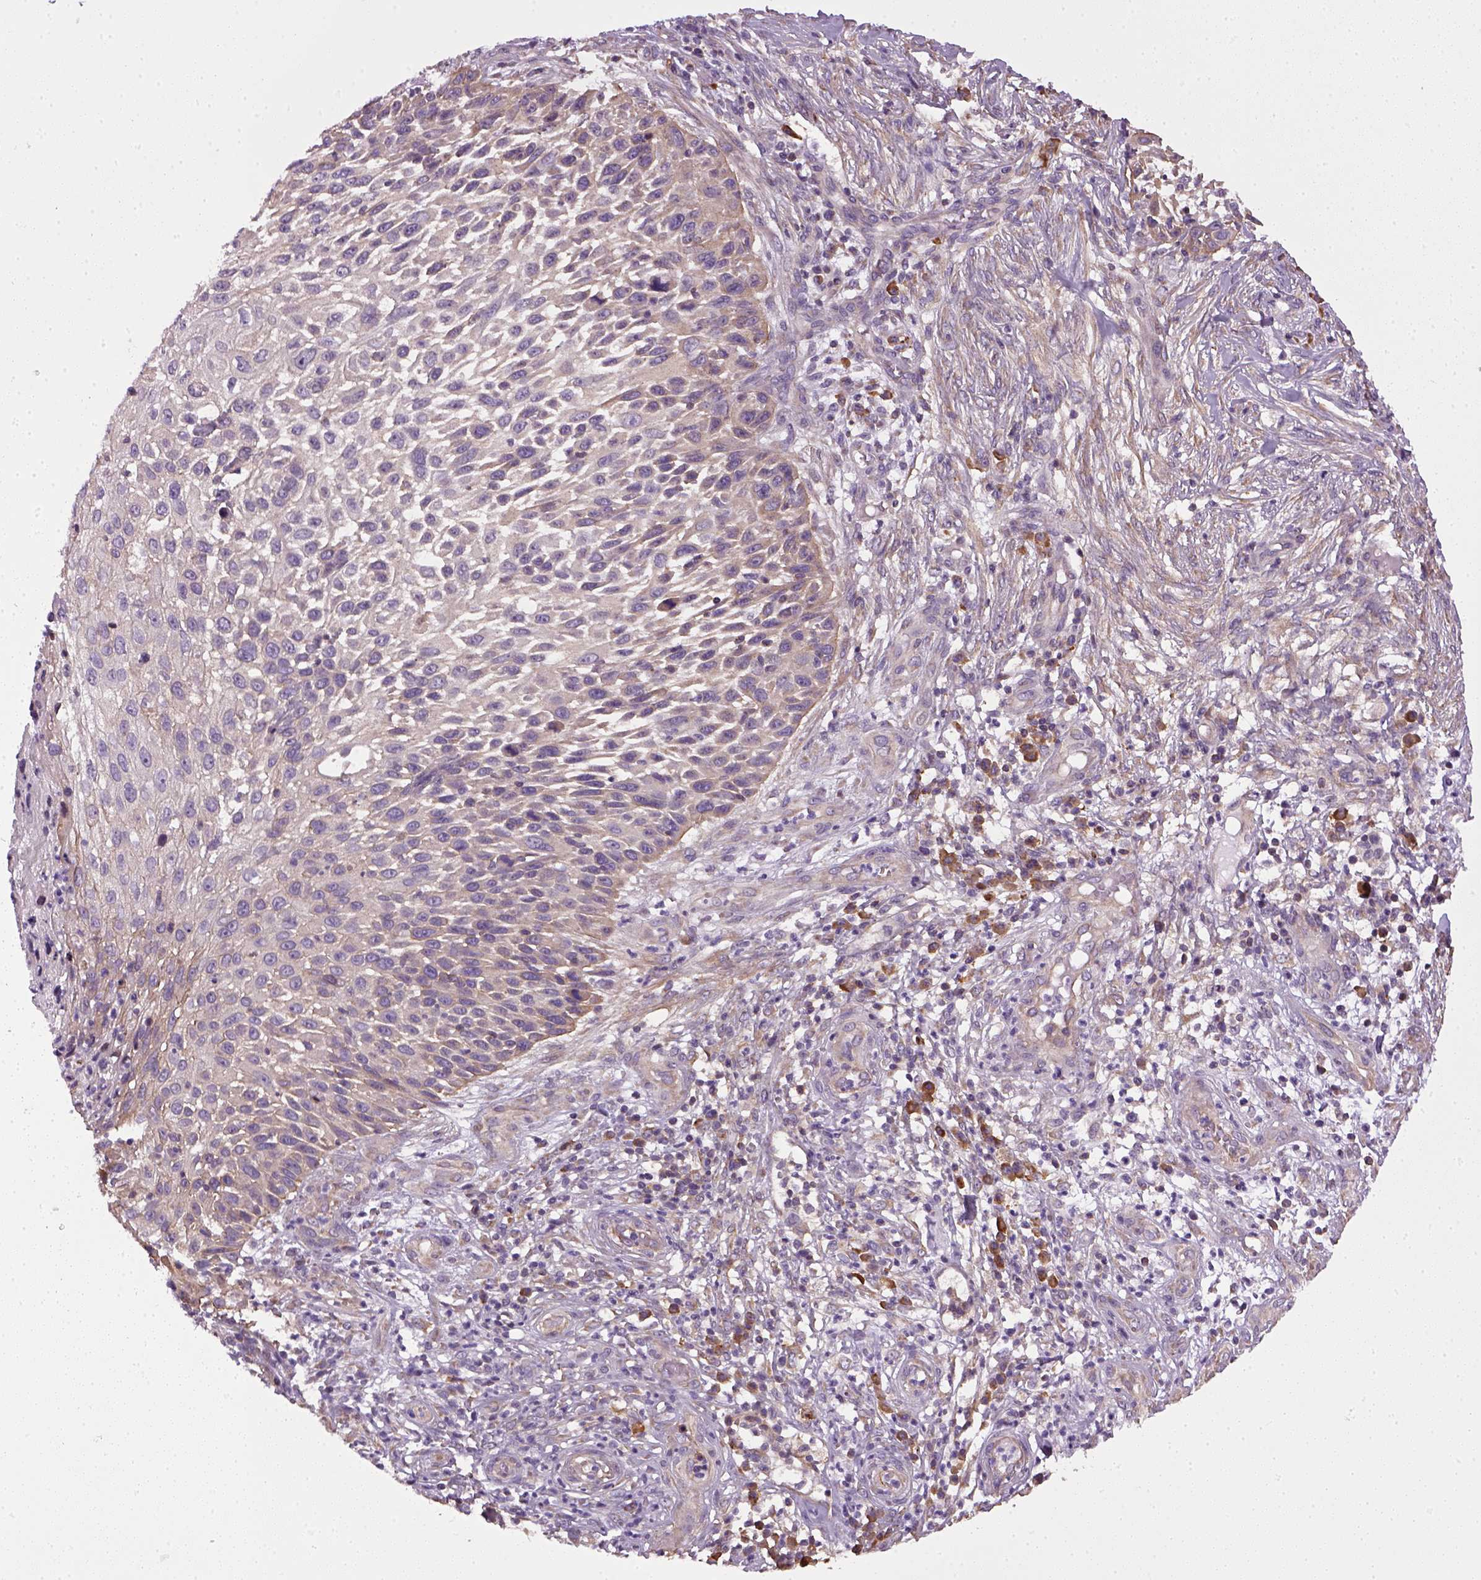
{"staining": {"intensity": "negative", "quantity": "none", "location": "none"}, "tissue": "skin cancer", "cell_type": "Tumor cells", "image_type": "cancer", "snomed": [{"axis": "morphology", "description": "Squamous cell carcinoma, NOS"}, {"axis": "topography", "description": "Skin"}], "caption": "This histopathology image is of skin cancer stained with IHC to label a protein in brown with the nuclei are counter-stained blue. There is no staining in tumor cells. The staining was performed using DAB (3,3'-diaminobenzidine) to visualize the protein expression in brown, while the nuclei were stained in blue with hematoxylin (Magnification: 20x).", "gene": "TPRG1", "patient": {"sex": "male", "age": 92}}